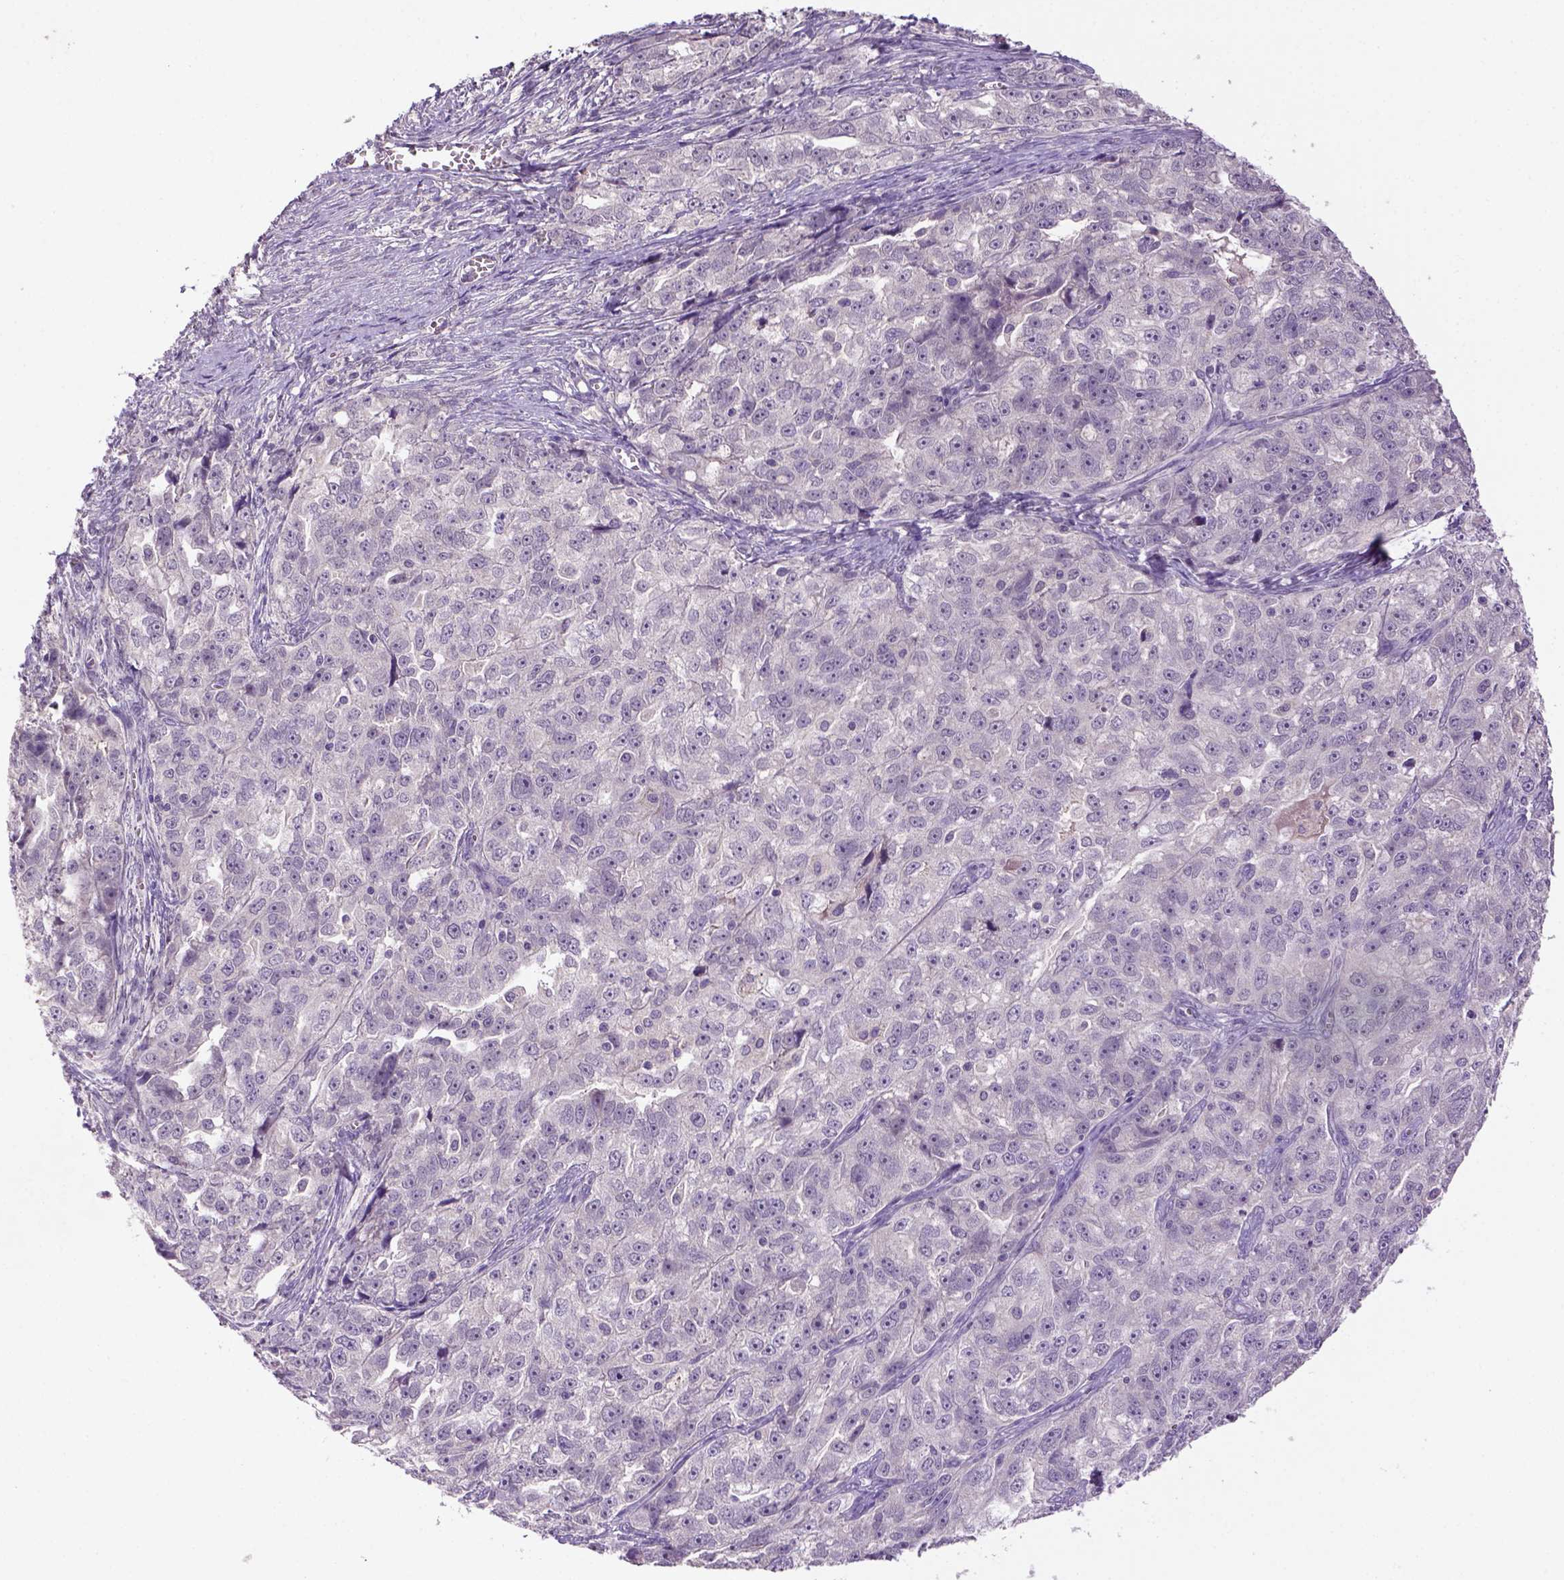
{"staining": {"intensity": "negative", "quantity": "none", "location": "none"}, "tissue": "ovarian cancer", "cell_type": "Tumor cells", "image_type": "cancer", "snomed": [{"axis": "morphology", "description": "Cystadenocarcinoma, serous, NOS"}, {"axis": "topography", "description": "Ovary"}], "caption": "Immunohistochemical staining of ovarian serous cystadenocarcinoma shows no significant staining in tumor cells.", "gene": "NLGN2", "patient": {"sex": "female", "age": 51}}